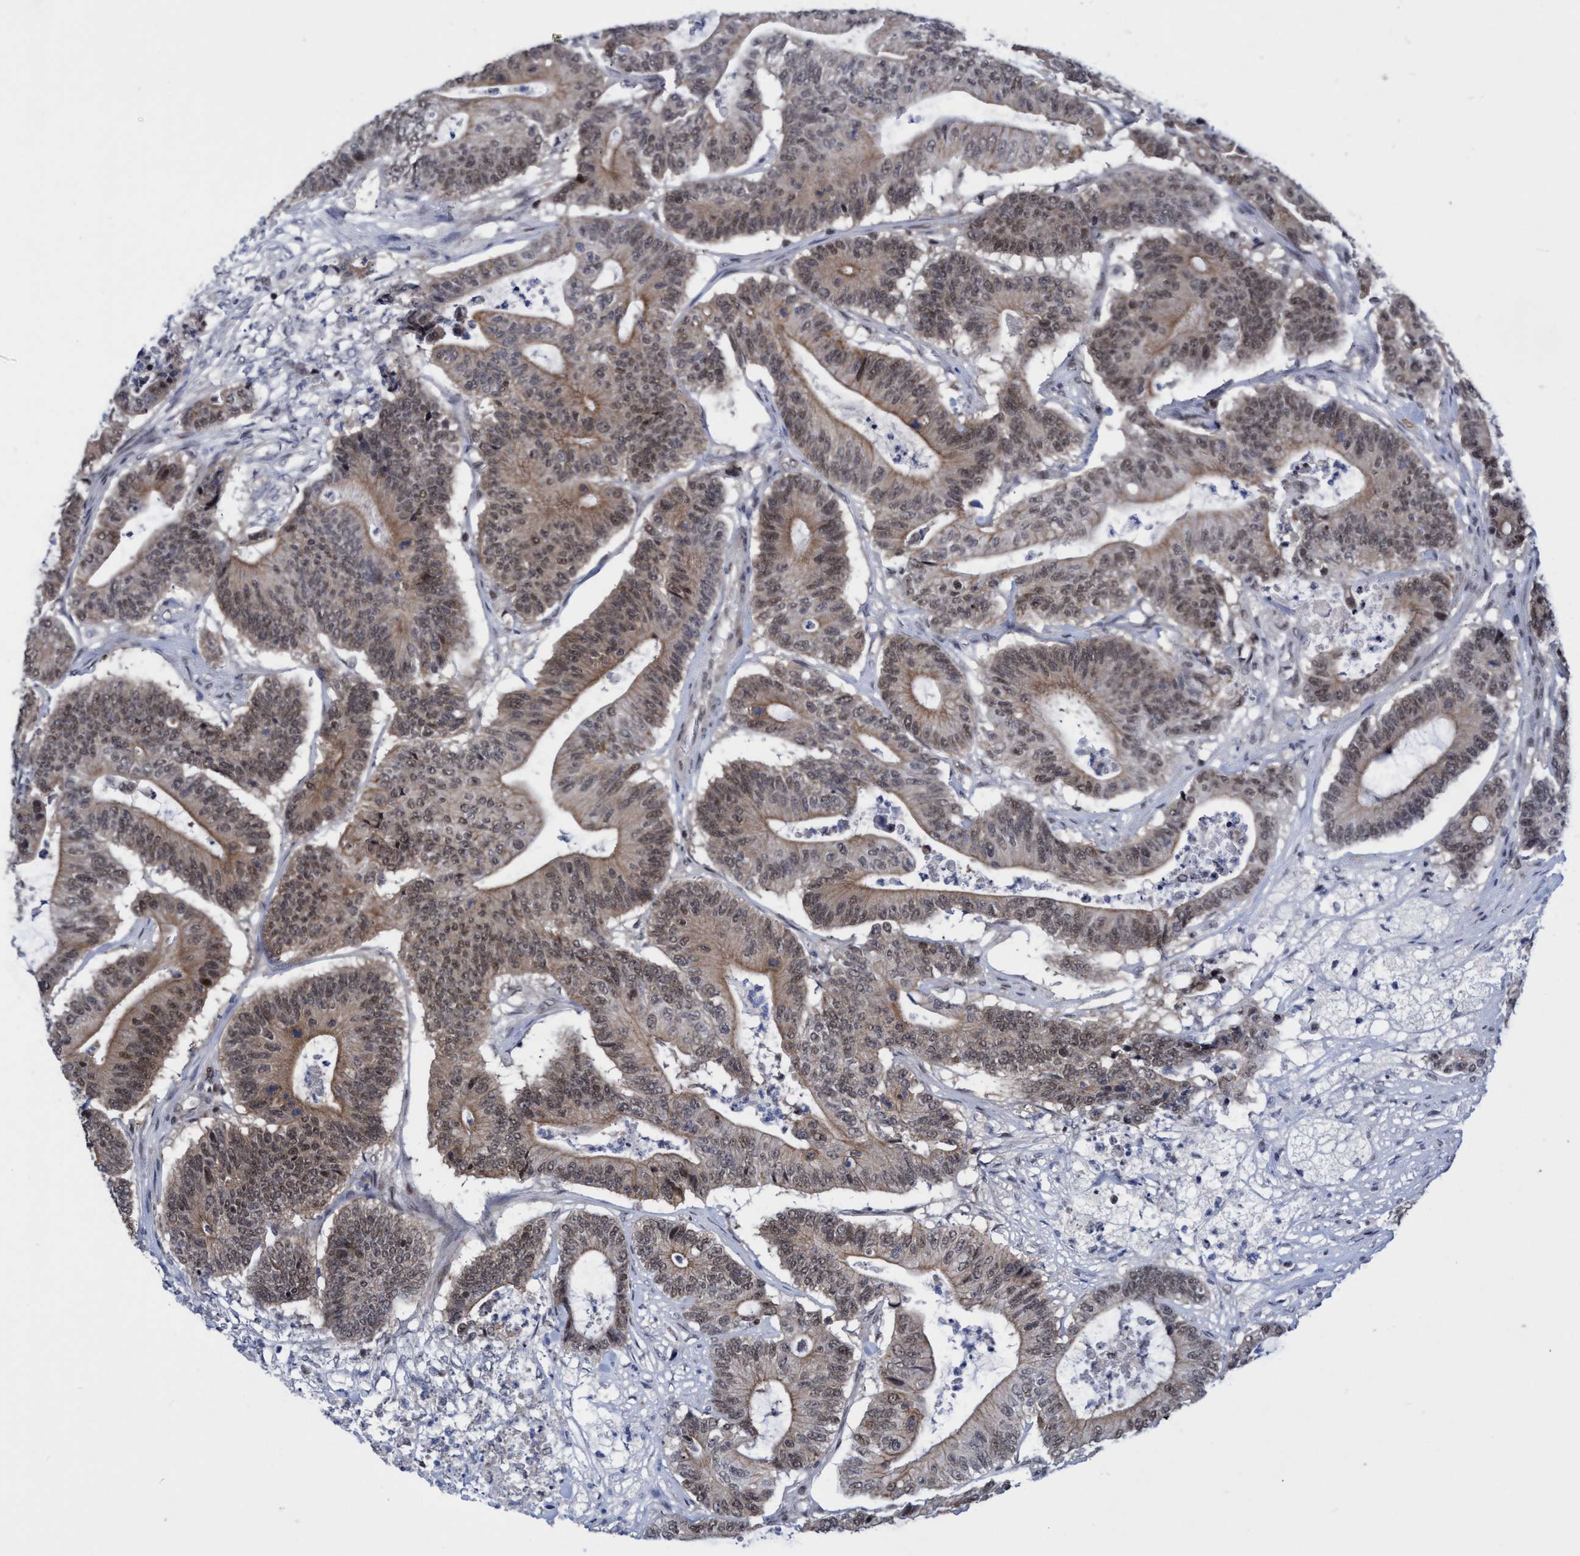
{"staining": {"intensity": "moderate", "quantity": "25%-75%", "location": "cytoplasmic/membranous,nuclear"}, "tissue": "colorectal cancer", "cell_type": "Tumor cells", "image_type": "cancer", "snomed": [{"axis": "morphology", "description": "Adenocarcinoma, NOS"}, {"axis": "topography", "description": "Colon"}], "caption": "Colorectal adenocarcinoma stained for a protein (brown) demonstrates moderate cytoplasmic/membranous and nuclear positive positivity in approximately 25%-75% of tumor cells.", "gene": "C9orf78", "patient": {"sex": "female", "age": 84}}